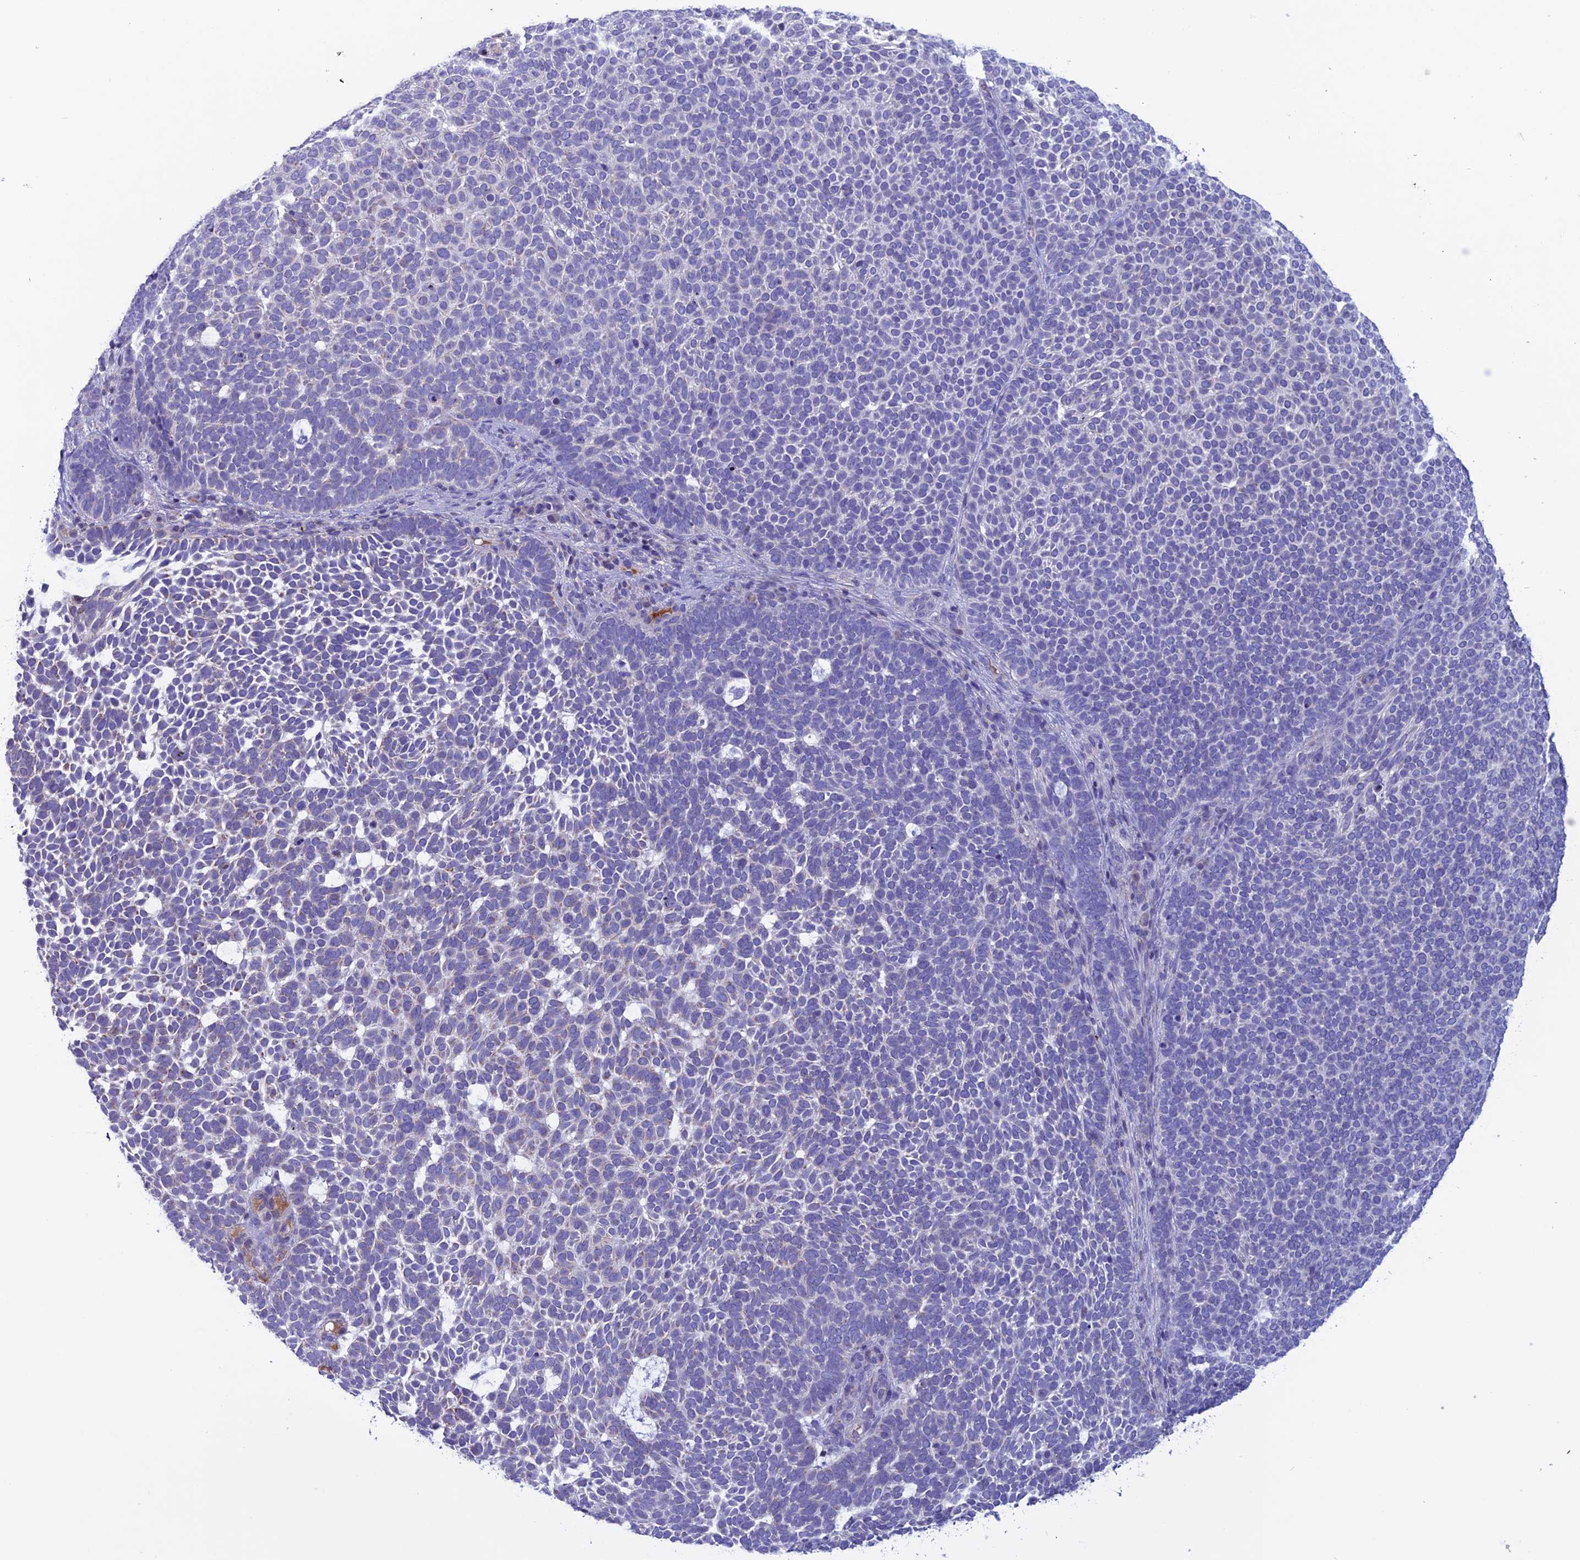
{"staining": {"intensity": "negative", "quantity": "none", "location": "none"}, "tissue": "skin cancer", "cell_type": "Tumor cells", "image_type": "cancer", "snomed": [{"axis": "morphology", "description": "Basal cell carcinoma"}, {"axis": "topography", "description": "Skin"}], "caption": "Immunohistochemical staining of human skin cancer (basal cell carcinoma) reveals no significant staining in tumor cells. (DAB immunohistochemistry (IHC), high magnification).", "gene": "C21orf140", "patient": {"sex": "female", "age": 77}}